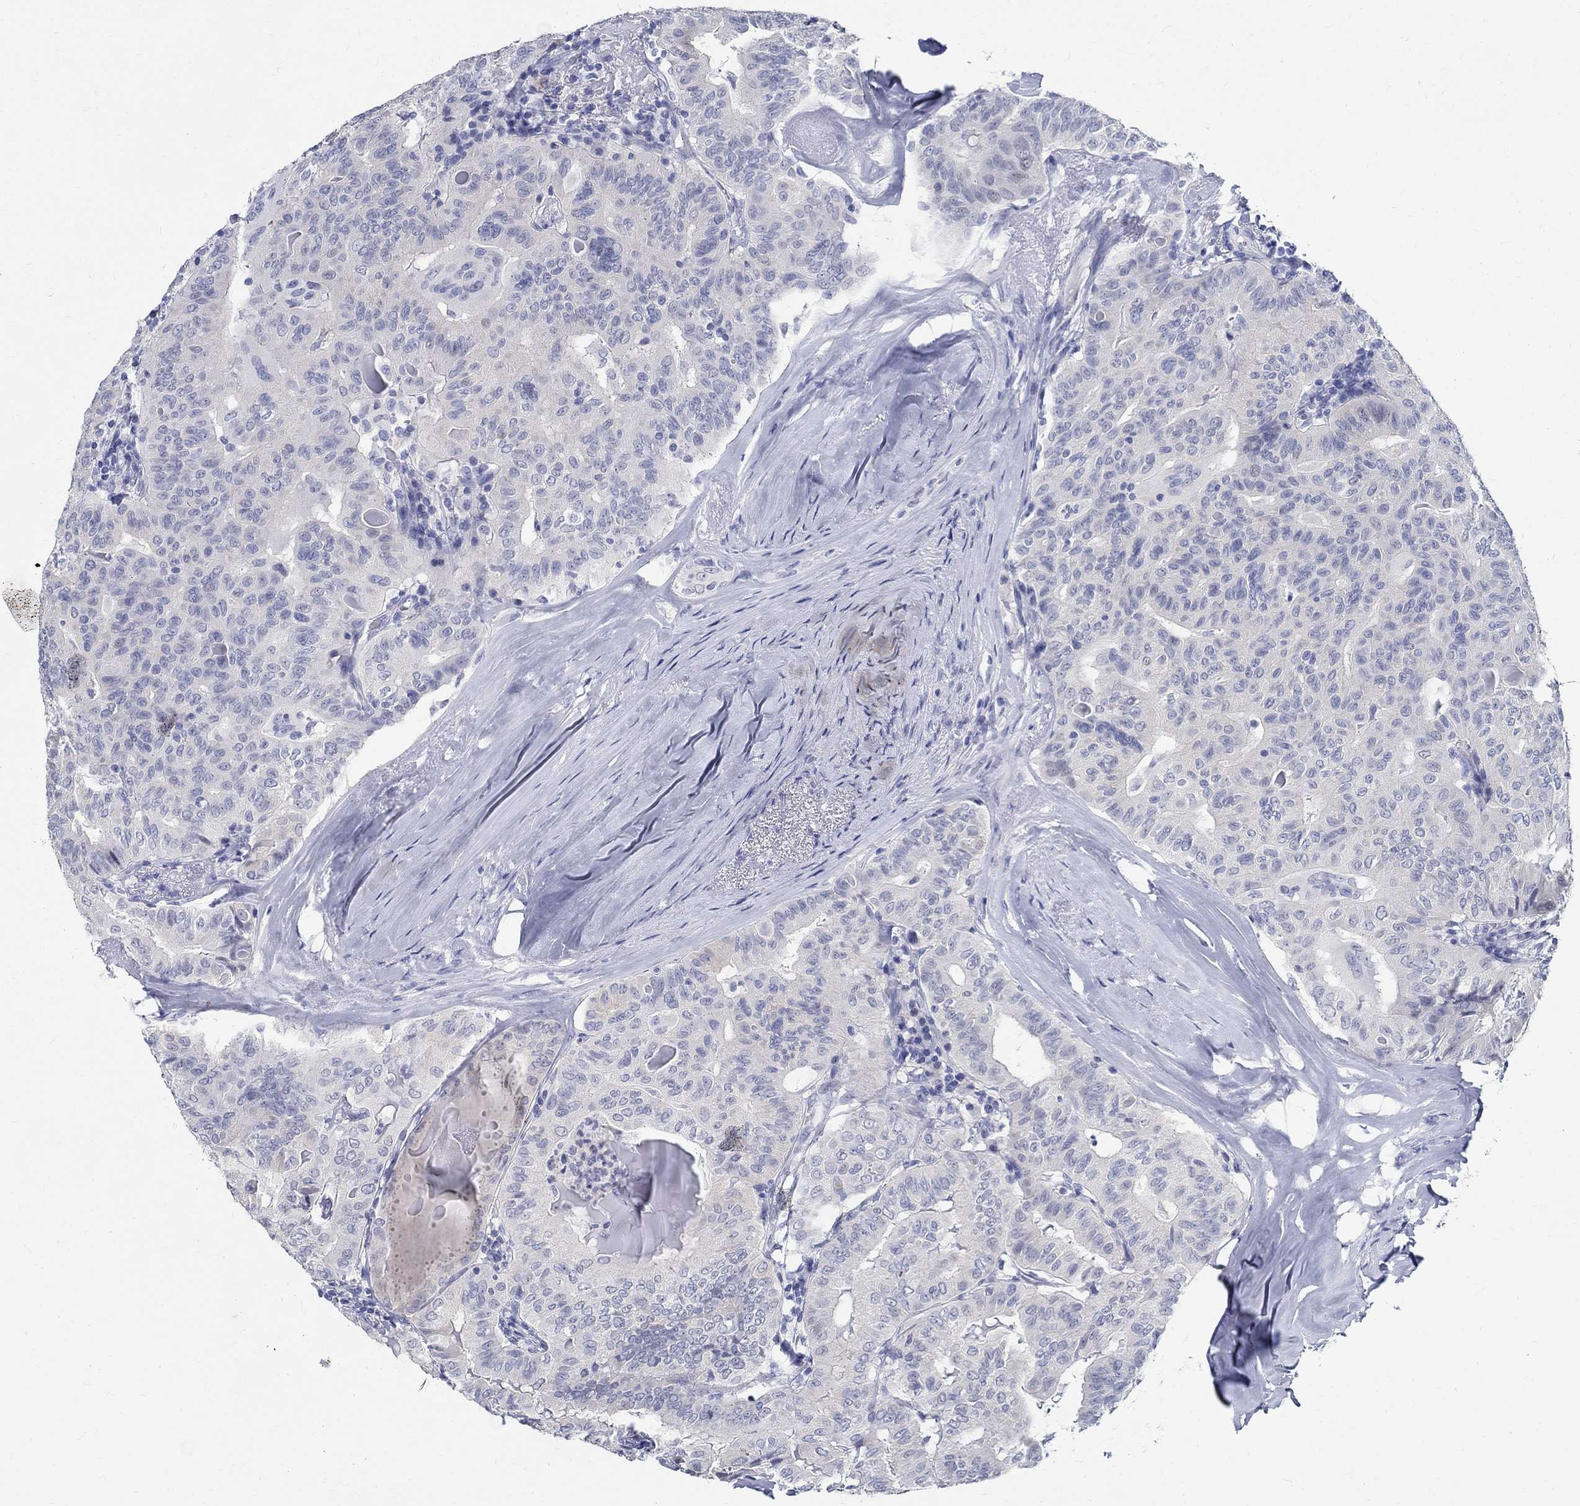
{"staining": {"intensity": "negative", "quantity": "none", "location": "none"}, "tissue": "thyroid cancer", "cell_type": "Tumor cells", "image_type": "cancer", "snomed": [{"axis": "morphology", "description": "Papillary adenocarcinoma, NOS"}, {"axis": "topography", "description": "Thyroid gland"}], "caption": "Immunohistochemical staining of human thyroid papillary adenocarcinoma shows no significant positivity in tumor cells.", "gene": "BSPRY", "patient": {"sex": "female", "age": 68}}